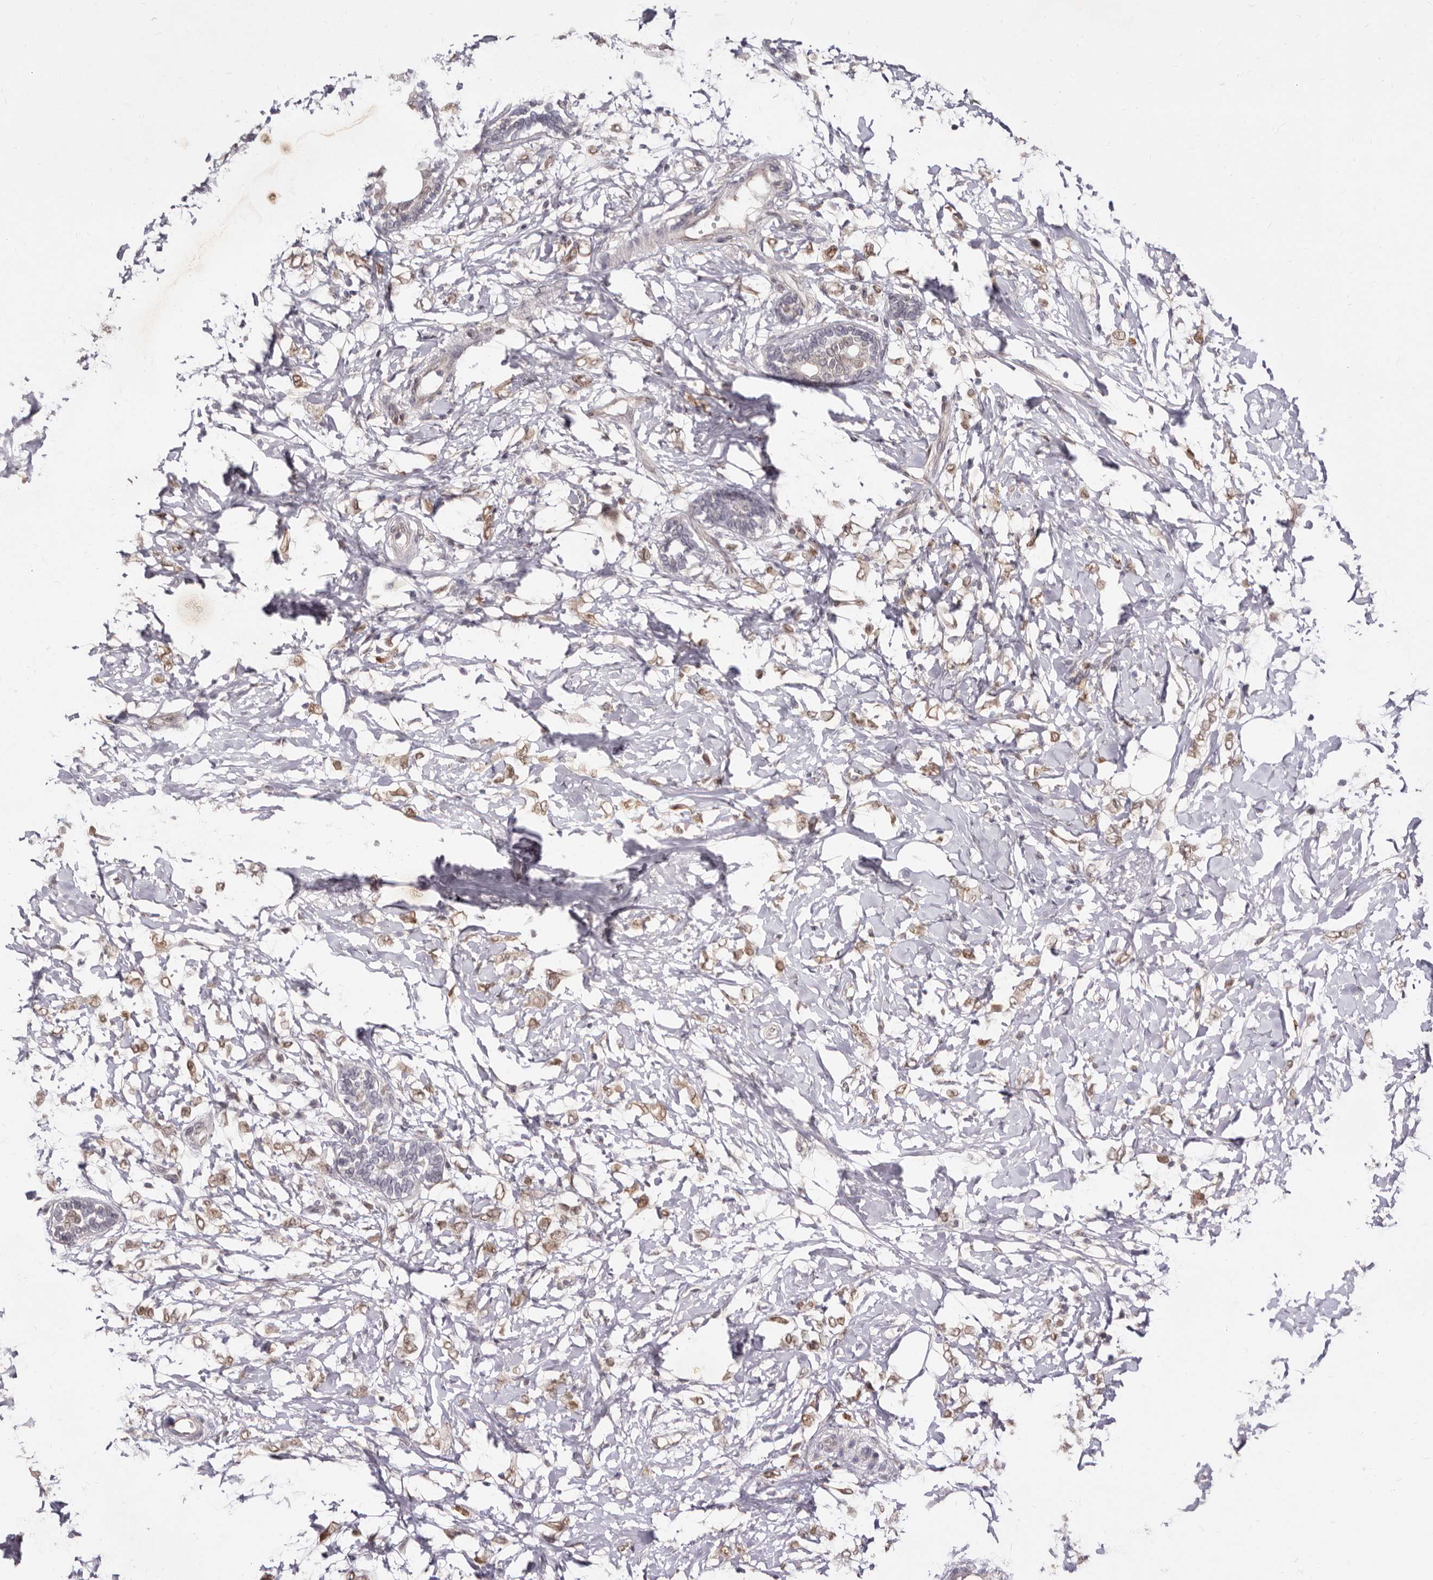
{"staining": {"intensity": "moderate", "quantity": ">75%", "location": "nuclear"}, "tissue": "breast cancer", "cell_type": "Tumor cells", "image_type": "cancer", "snomed": [{"axis": "morphology", "description": "Normal tissue, NOS"}, {"axis": "morphology", "description": "Lobular carcinoma"}, {"axis": "topography", "description": "Breast"}], "caption": "This micrograph reveals lobular carcinoma (breast) stained with IHC to label a protein in brown. The nuclear of tumor cells show moderate positivity for the protein. Nuclei are counter-stained blue.", "gene": "LCORL", "patient": {"sex": "female", "age": 47}}